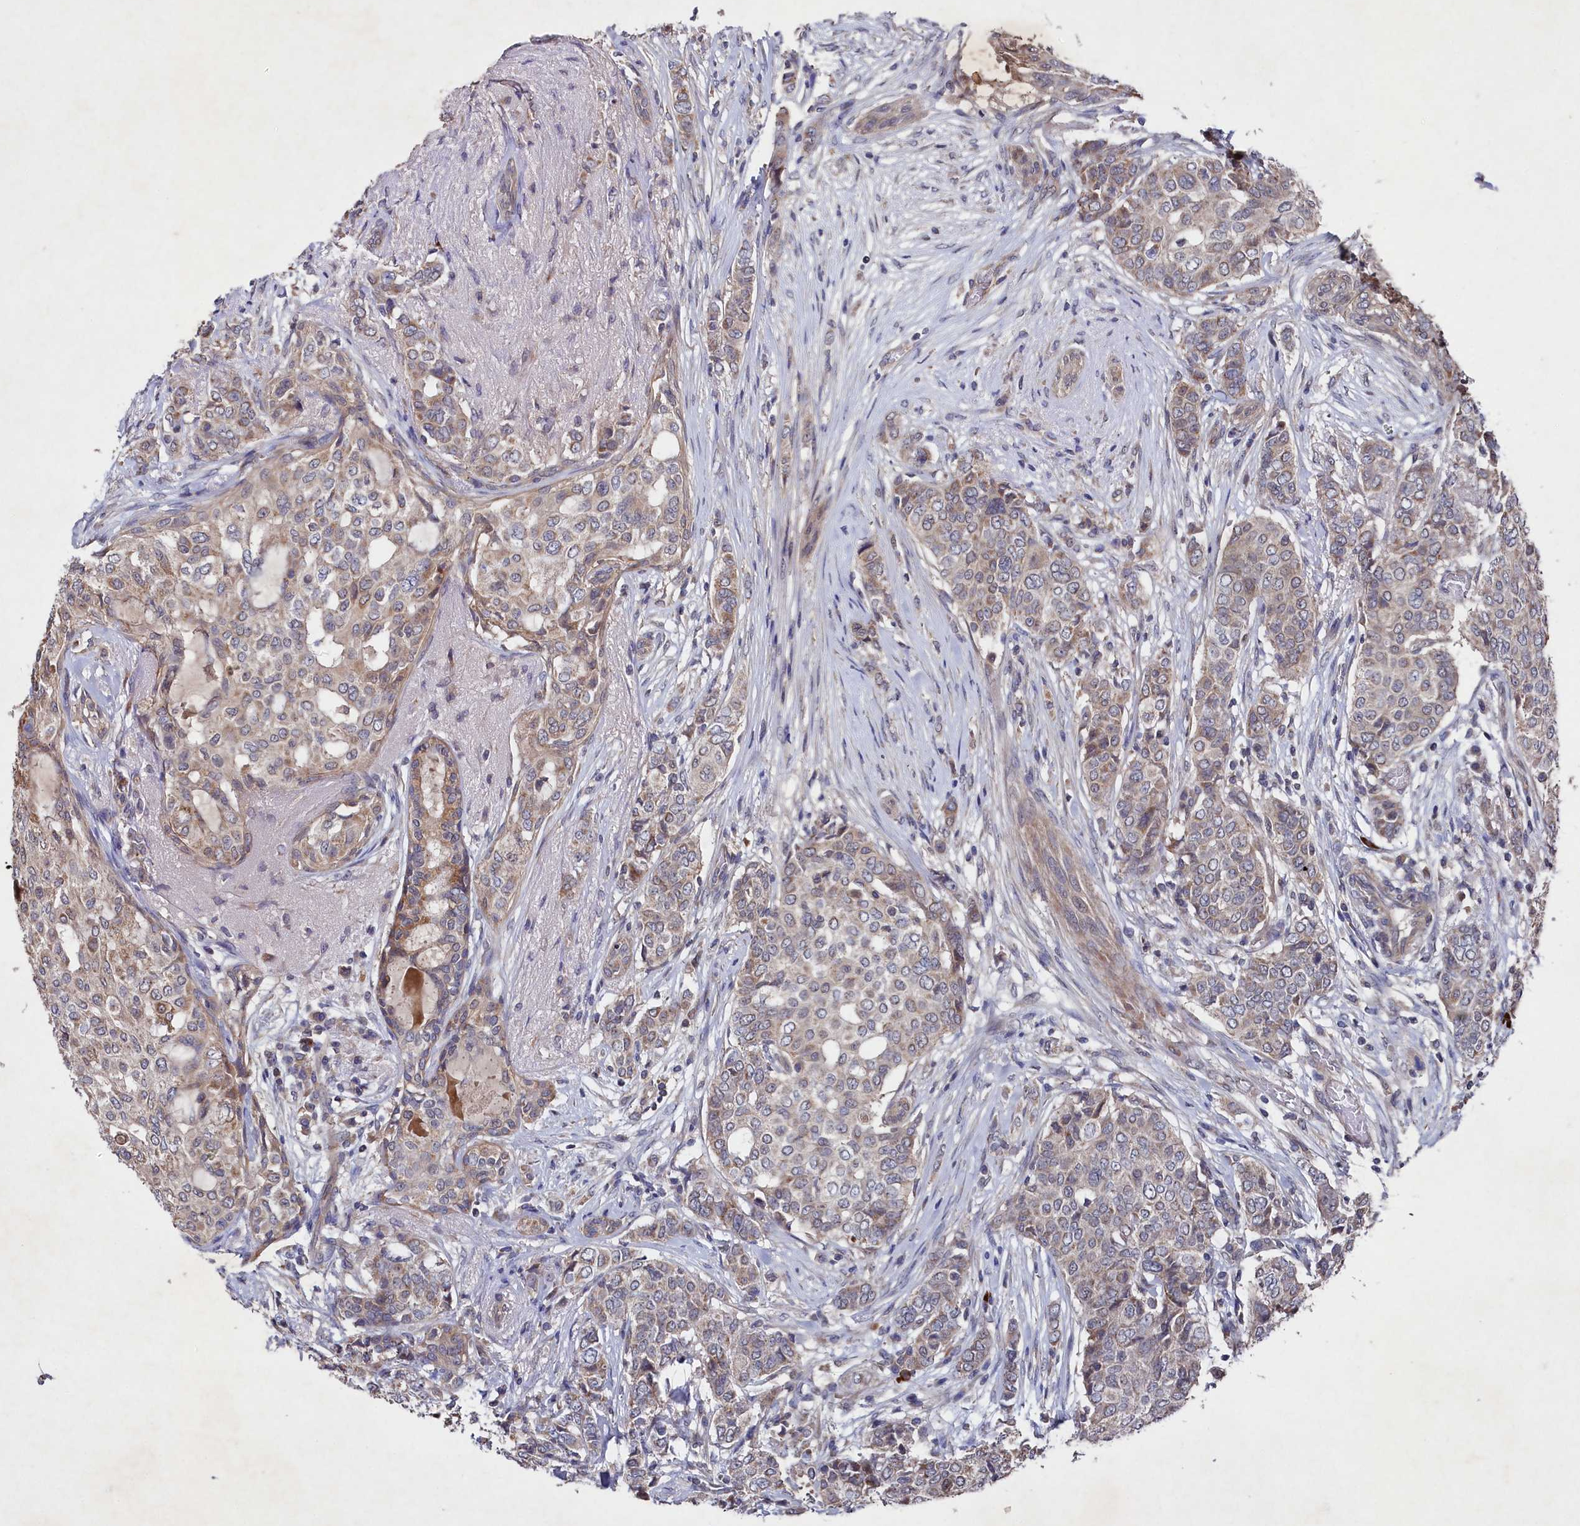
{"staining": {"intensity": "weak", "quantity": "25%-75%", "location": "cytoplasmic/membranous"}, "tissue": "breast cancer", "cell_type": "Tumor cells", "image_type": "cancer", "snomed": [{"axis": "morphology", "description": "Lobular carcinoma"}, {"axis": "topography", "description": "Breast"}], "caption": "An image showing weak cytoplasmic/membranous expression in about 25%-75% of tumor cells in breast lobular carcinoma, as visualized by brown immunohistochemical staining.", "gene": "SUPV3L1", "patient": {"sex": "female", "age": 51}}